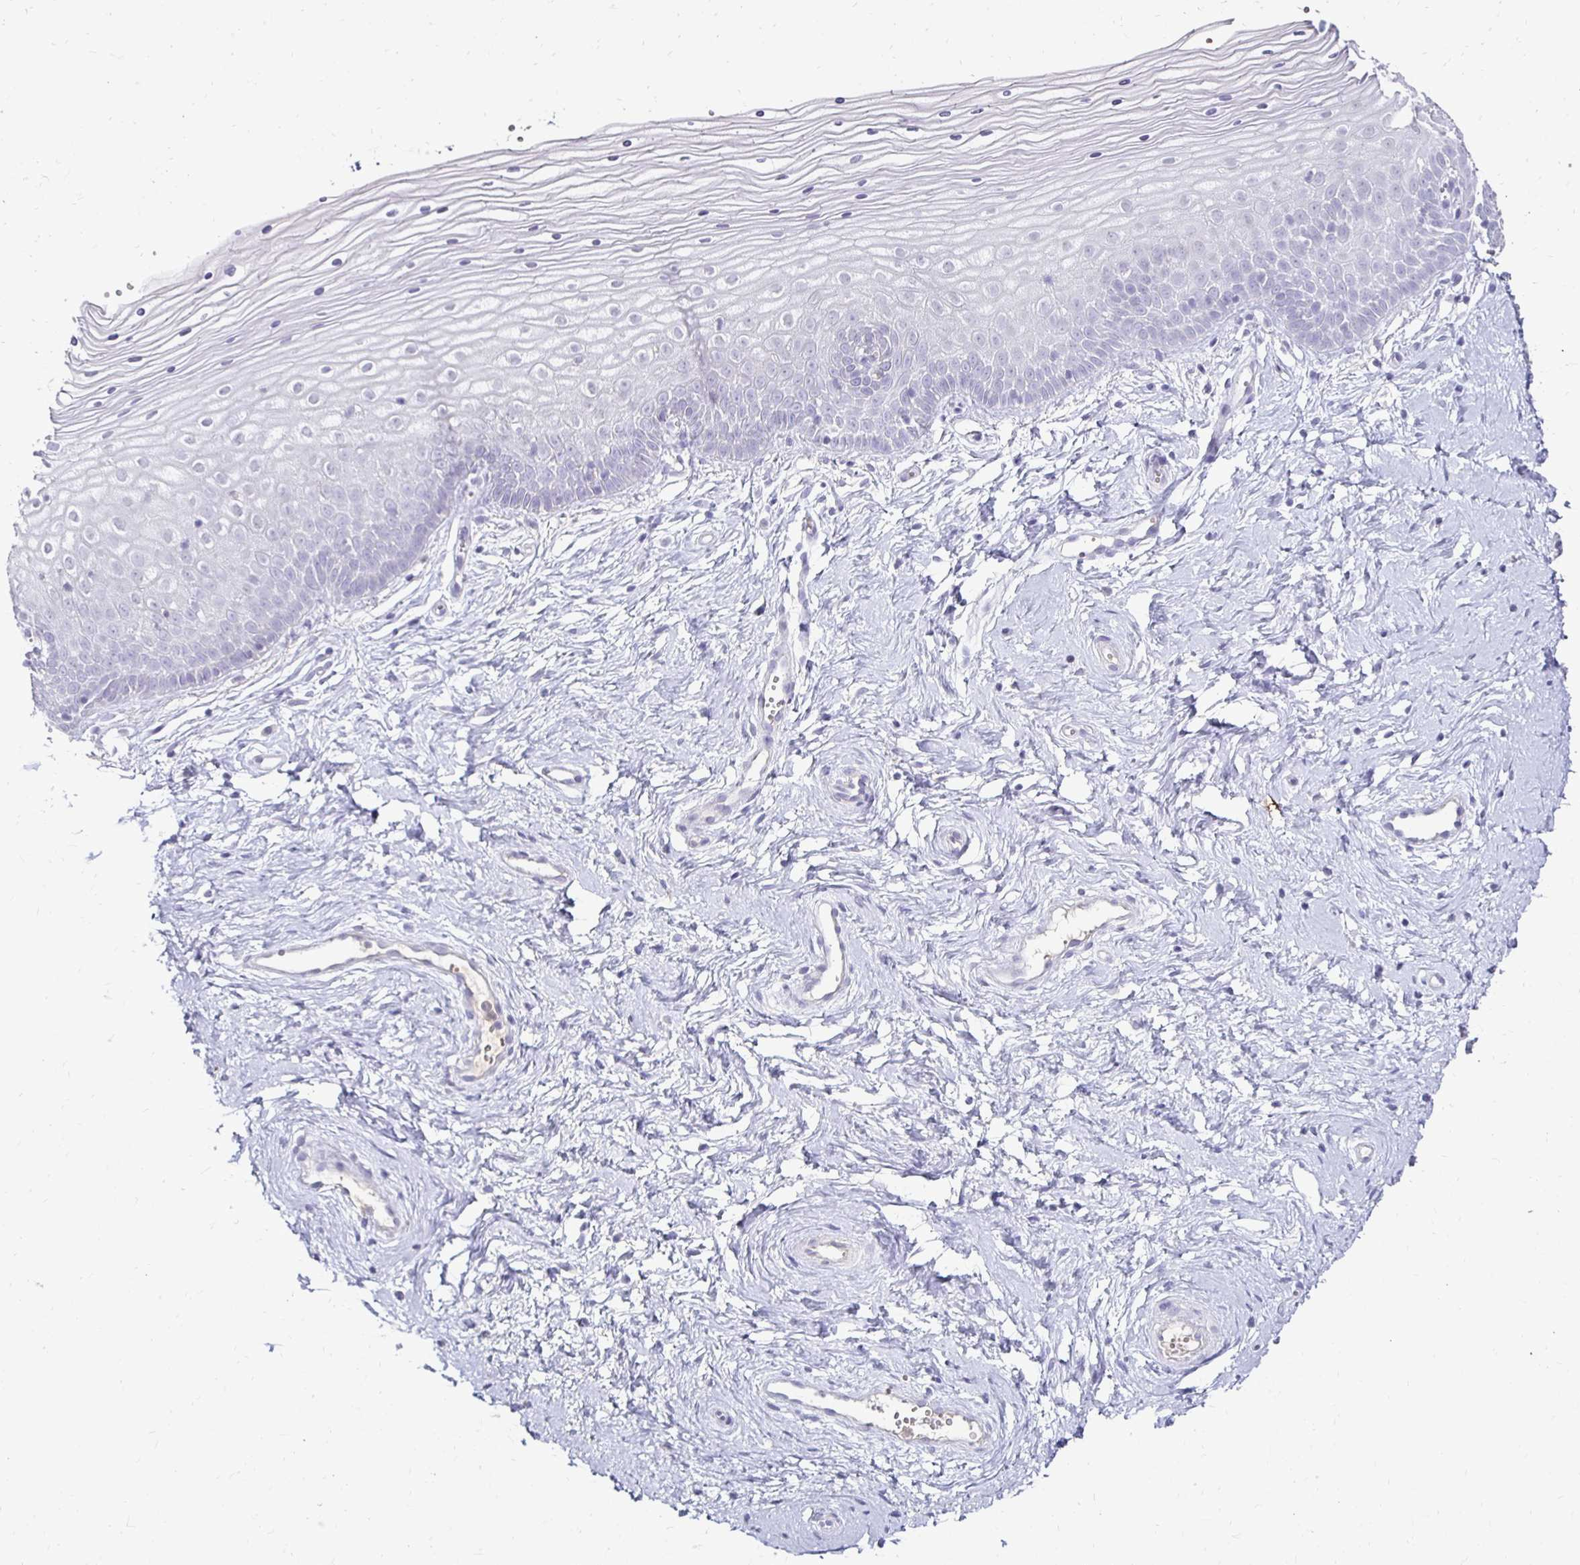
{"staining": {"intensity": "negative", "quantity": "none", "location": "none"}, "tissue": "vagina", "cell_type": "Squamous epithelial cells", "image_type": "normal", "snomed": [{"axis": "morphology", "description": "Normal tissue, NOS"}, {"axis": "topography", "description": "Vagina"}], "caption": "Immunohistochemistry (IHC) of normal human vagina demonstrates no expression in squamous epithelial cells. (Stains: DAB immunohistochemistry (IHC) with hematoxylin counter stain, Microscopy: brightfield microscopy at high magnification).", "gene": "GK2", "patient": {"sex": "female", "age": 38}}